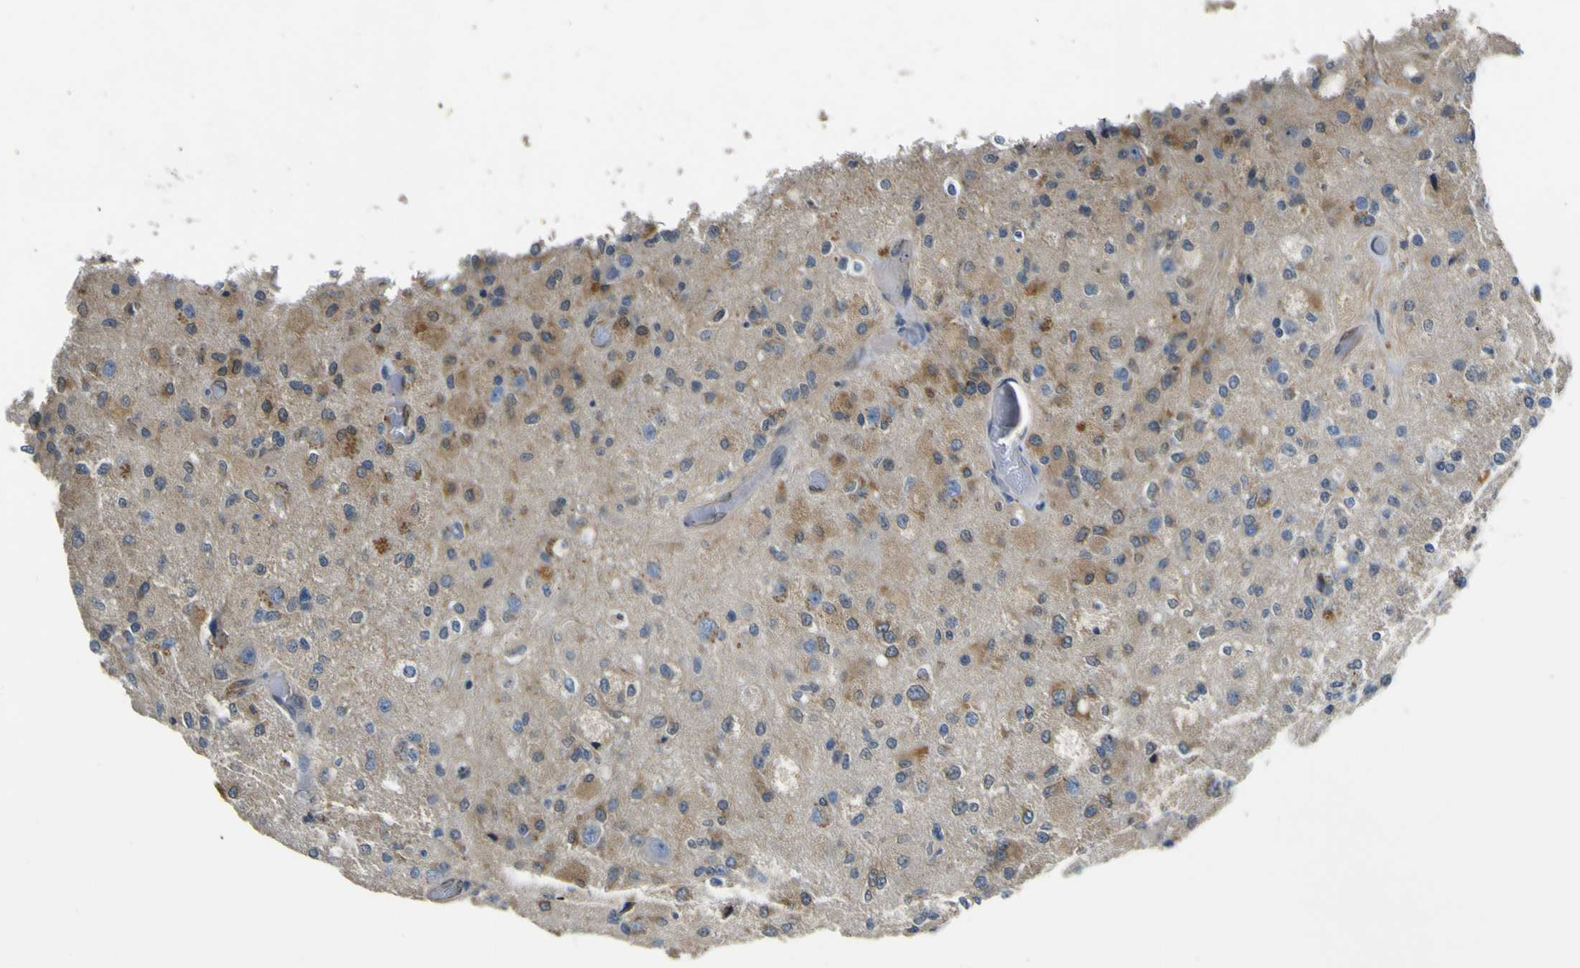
{"staining": {"intensity": "moderate", "quantity": ">75%", "location": "cytoplasmic/membranous"}, "tissue": "glioma", "cell_type": "Tumor cells", "image_type": "cancer", "snomed": [{"axis": "morphology", "description": "Normal tissue, NOS"}, {"axis": "morphology", "description": "Glioma, malignant, High grade"}, {"axis": "topography", "description": "Cerebral cortex"}], "caption": "DAB immunohistochemical staining of human glioma shows moderate cytoplasmic/membranous protein staining in approximately >75% of tumor cells.", "gene": "LDLR", "patient": {"sex": "male", "age": 77}}